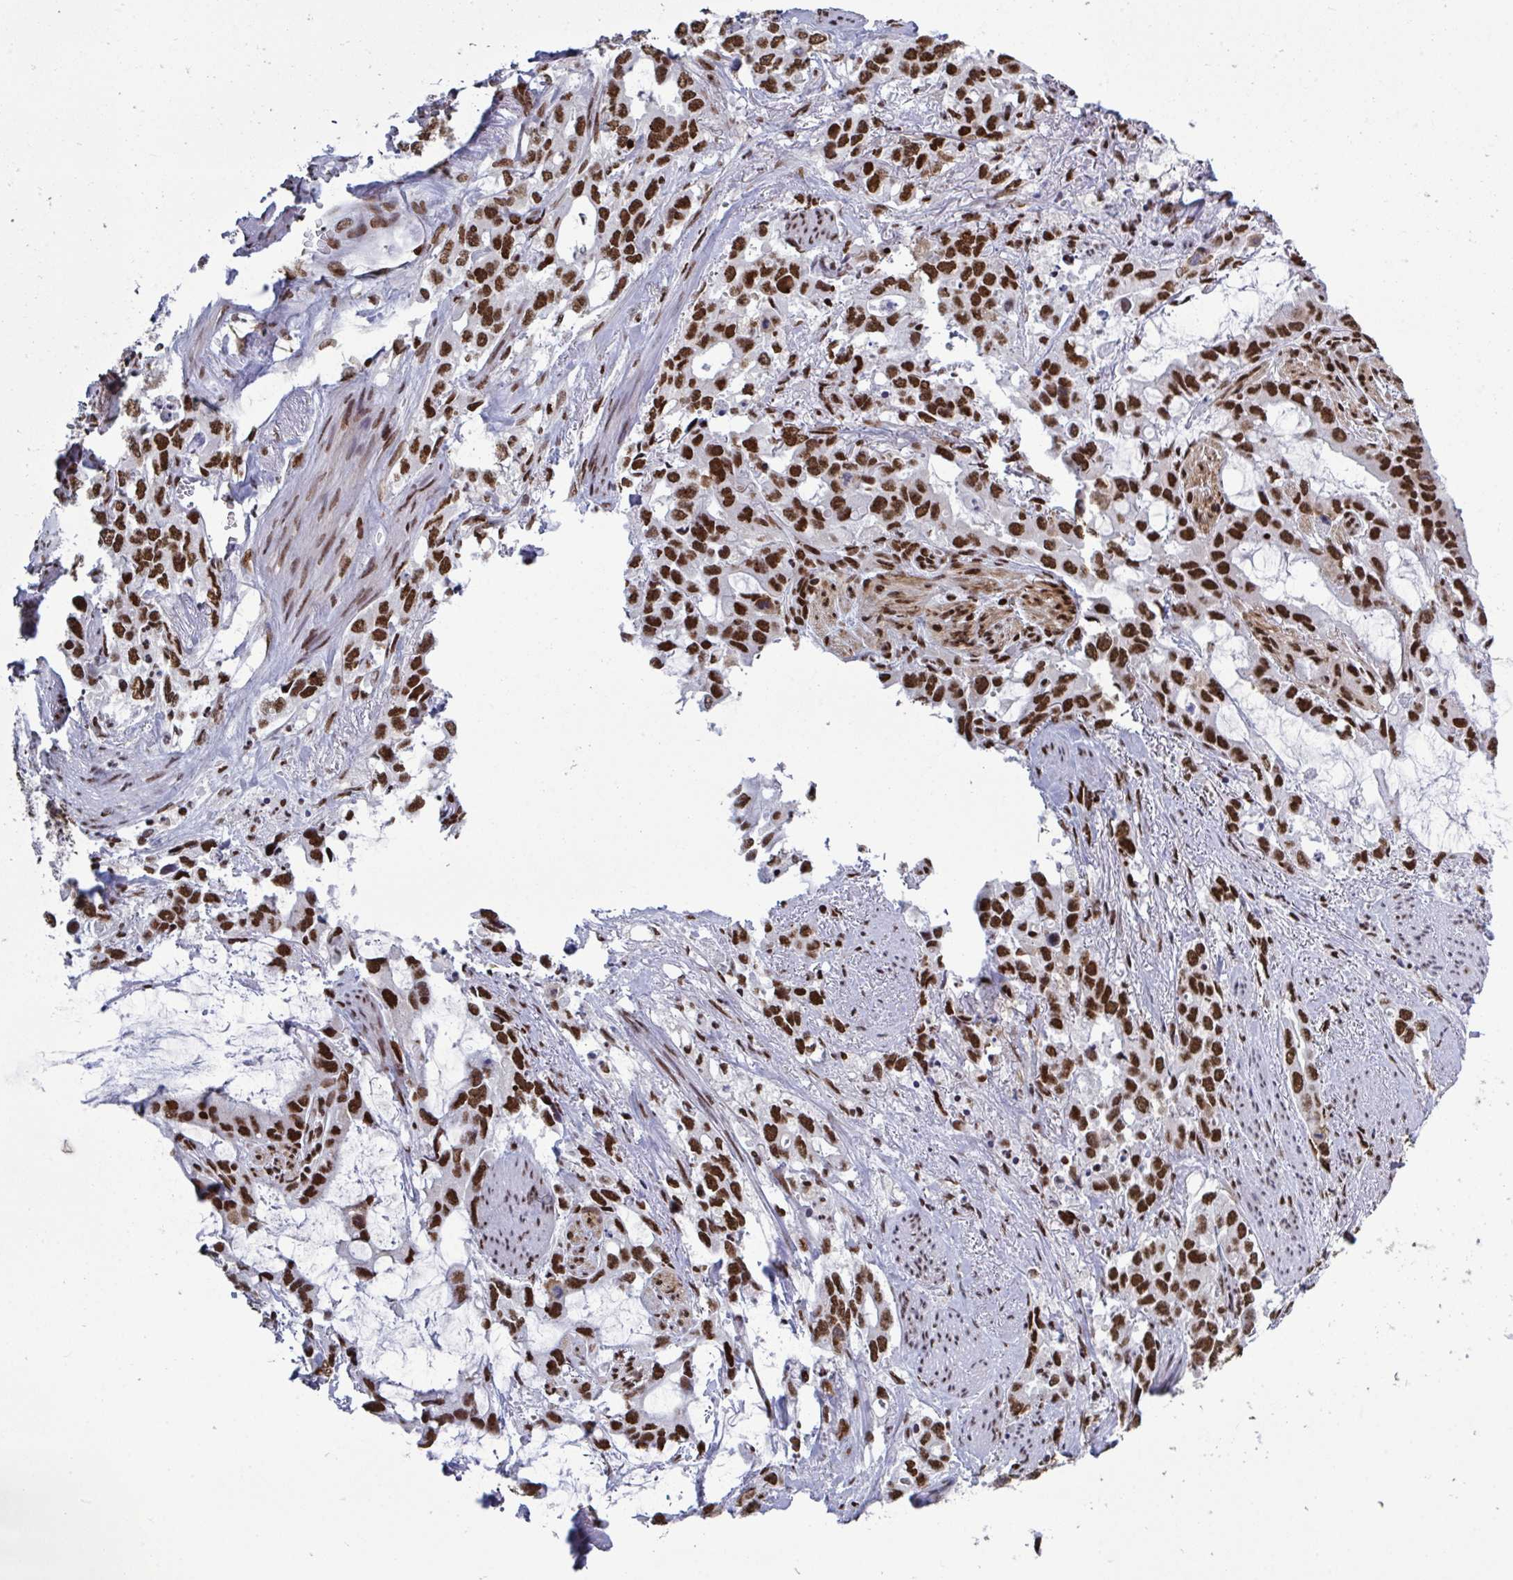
{"staining": {"intensity": "strong", "quantity": ">75%", "location": "nuclear"}, "tissue": "stomach cancer", "cell_type": "Tumor cells", "image_type": "cancer", "snomed": [{"axis": "morphology", "description": "Adenocarcinoma, NOS"}, {"axis": "topography", "description": "Stomach, upper"}], "caption": "High-magnification brightfield microscopy of stomach adenocarcinoma stained with DAB (3,3'-diaminobenzidine) (brown) and counterstained with hematoxylin (blue). tumor cells exhibit strong nuclear positivity is seen in approximately>75% of cells. The protein is stained brown, and the nuclei are stained in blue (DAB IHC with brightfield microscopy, high magnification).", "gene": "ZNF607", "patient": {"sex": "male", "age": 85}}